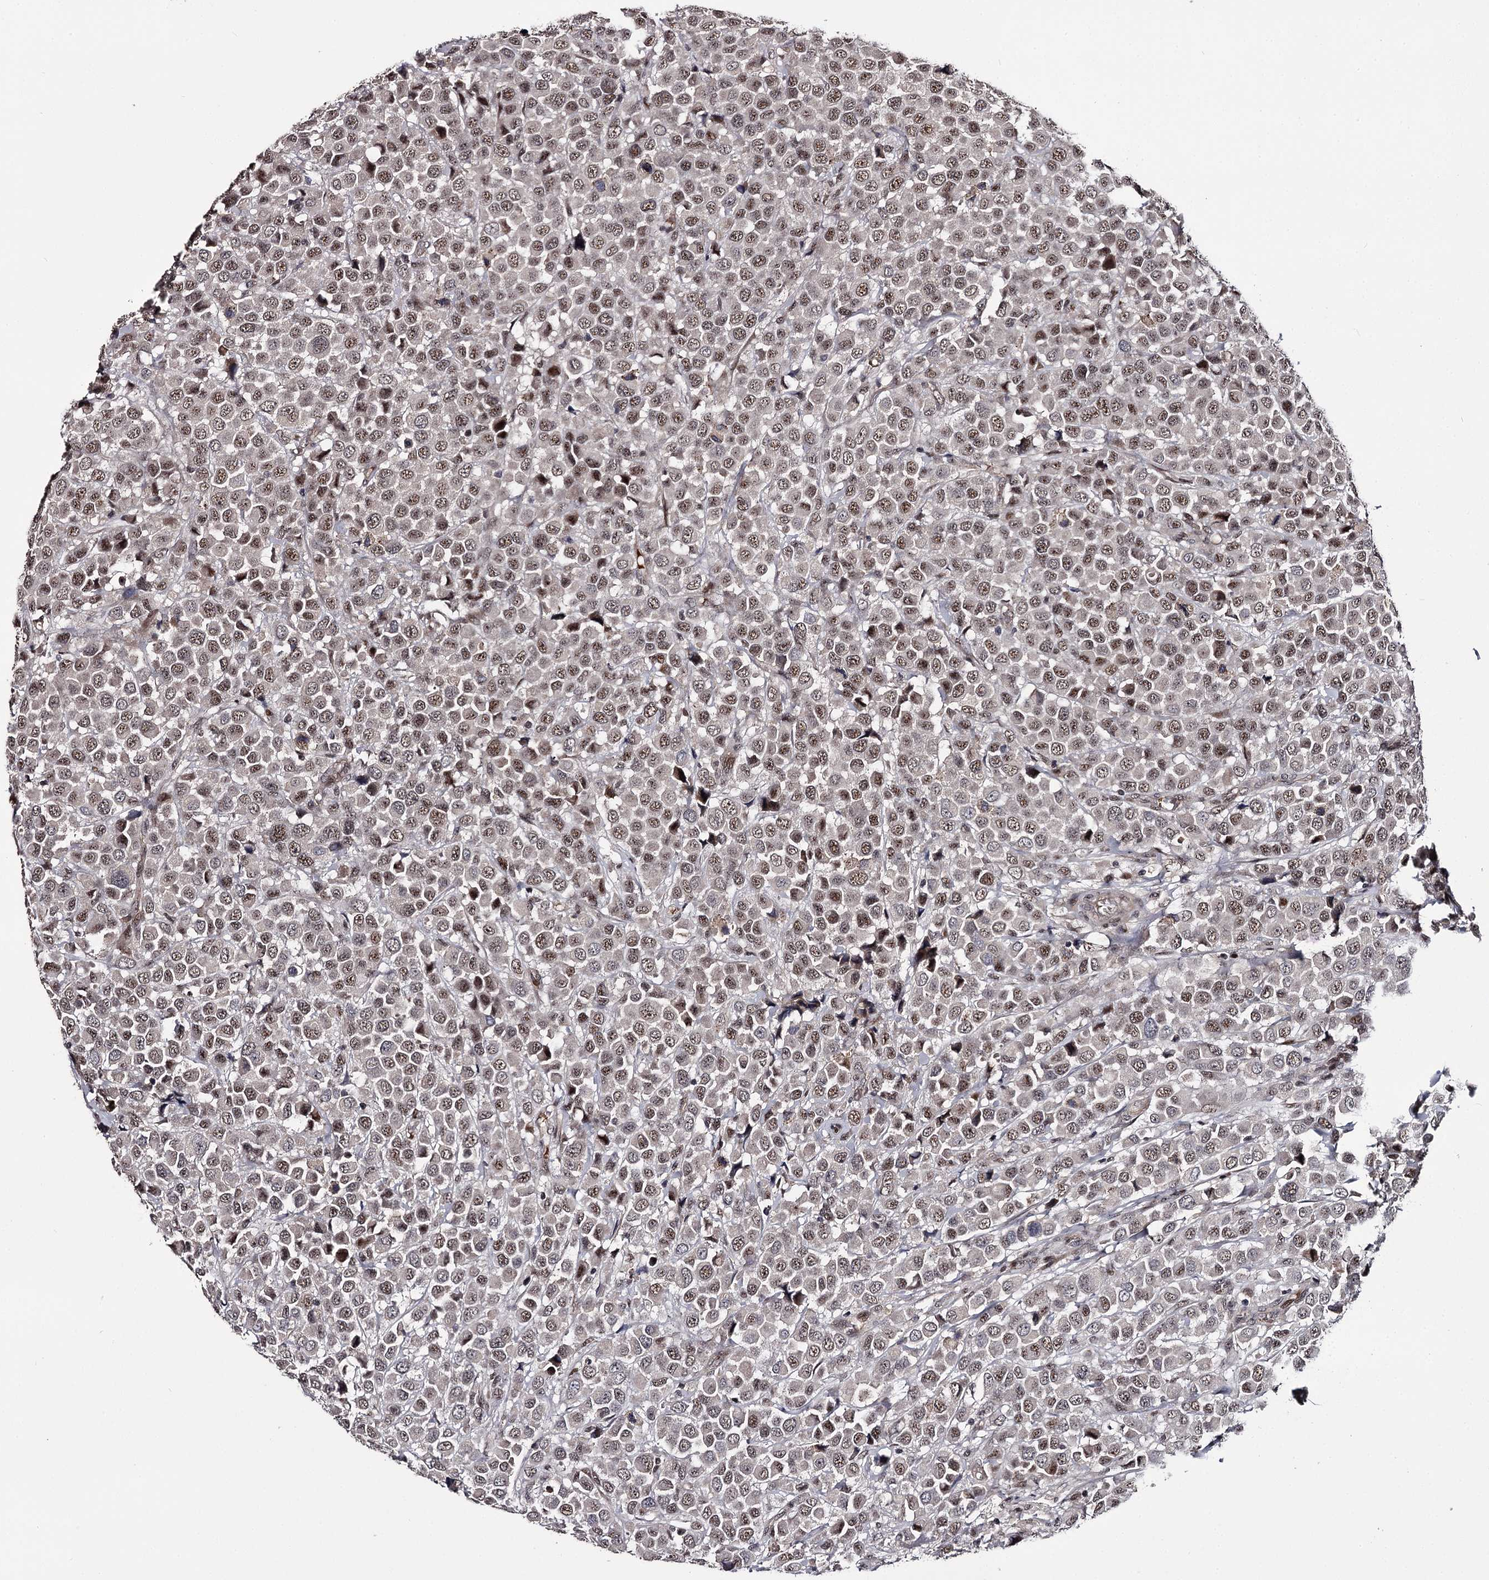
{"staining": {"intensity": "moderate", "quantity": ">75%", "location": "nuclear"}, "tissue": "breast cancer", "cell_type": "Tumor cells", "image_type": "cancer", "snomed": [{"axis": "morphology", "description": "Duct carcinoma"}, {"axis": "topography", "description": "Breast"}], "caption": "Breast cancer was stained to show a protein in brown. There is medium levels of moderate nuclear staining in about >75% of tumor cells. The protein of interest is stained brown, and the nuclei are stained in blue (DAB IHC with brightfield microscopy, high magnification).", "gene": "RNF44", "patient": {"sex": "female", "age": 61}}